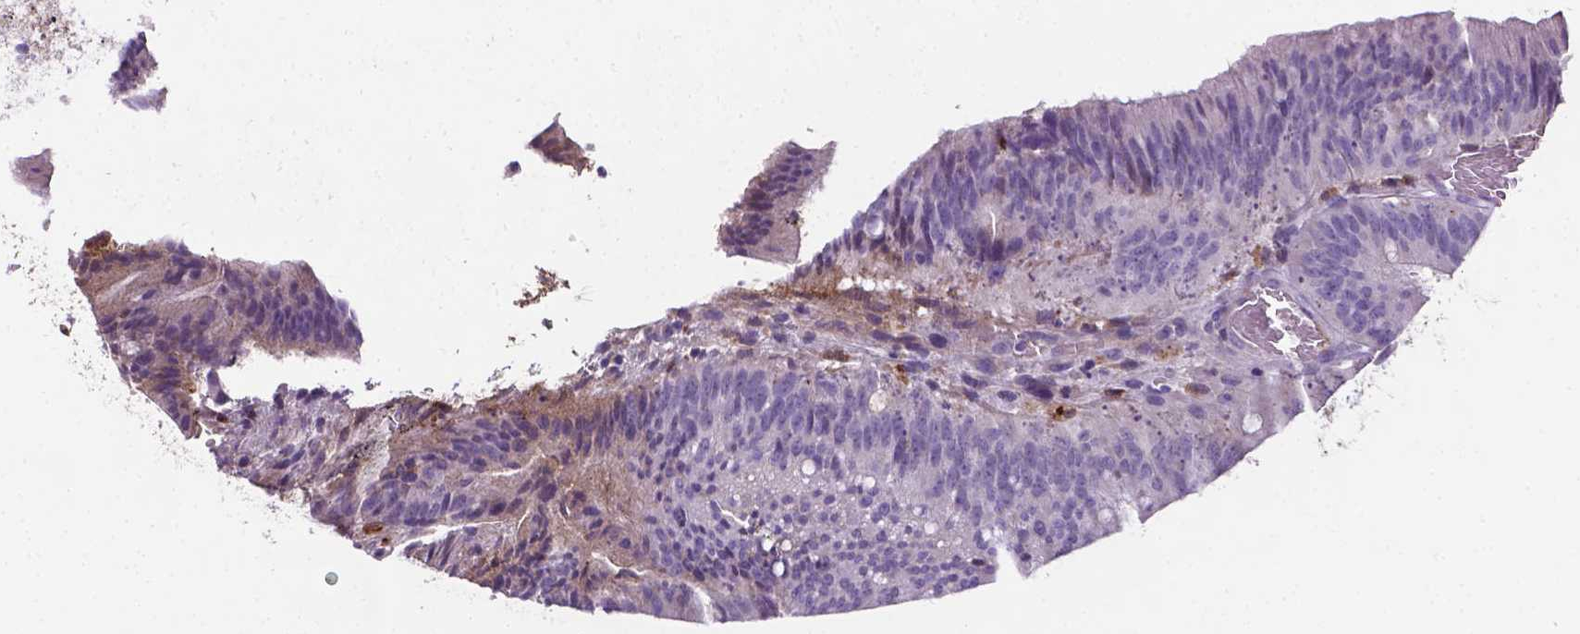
{"staining": {"intensity": "negative", "quantity": "none", "location": "none"}, "tissue": "colorectal cancer", "cell_type": "Tumor cells", "image_type": "cancer", "snomed": [{"axis": "morphology", "description": "Adenocarcinoma, NOS"}, {"axis": "topography", "description": "Colon"}], "caption": "A photomicrograph of human colorectal cancer (adenocarcinoma) is negative for staining in tumor cells.", "gene": "APOE", "patient": {"sex": "female", "age": 43}}